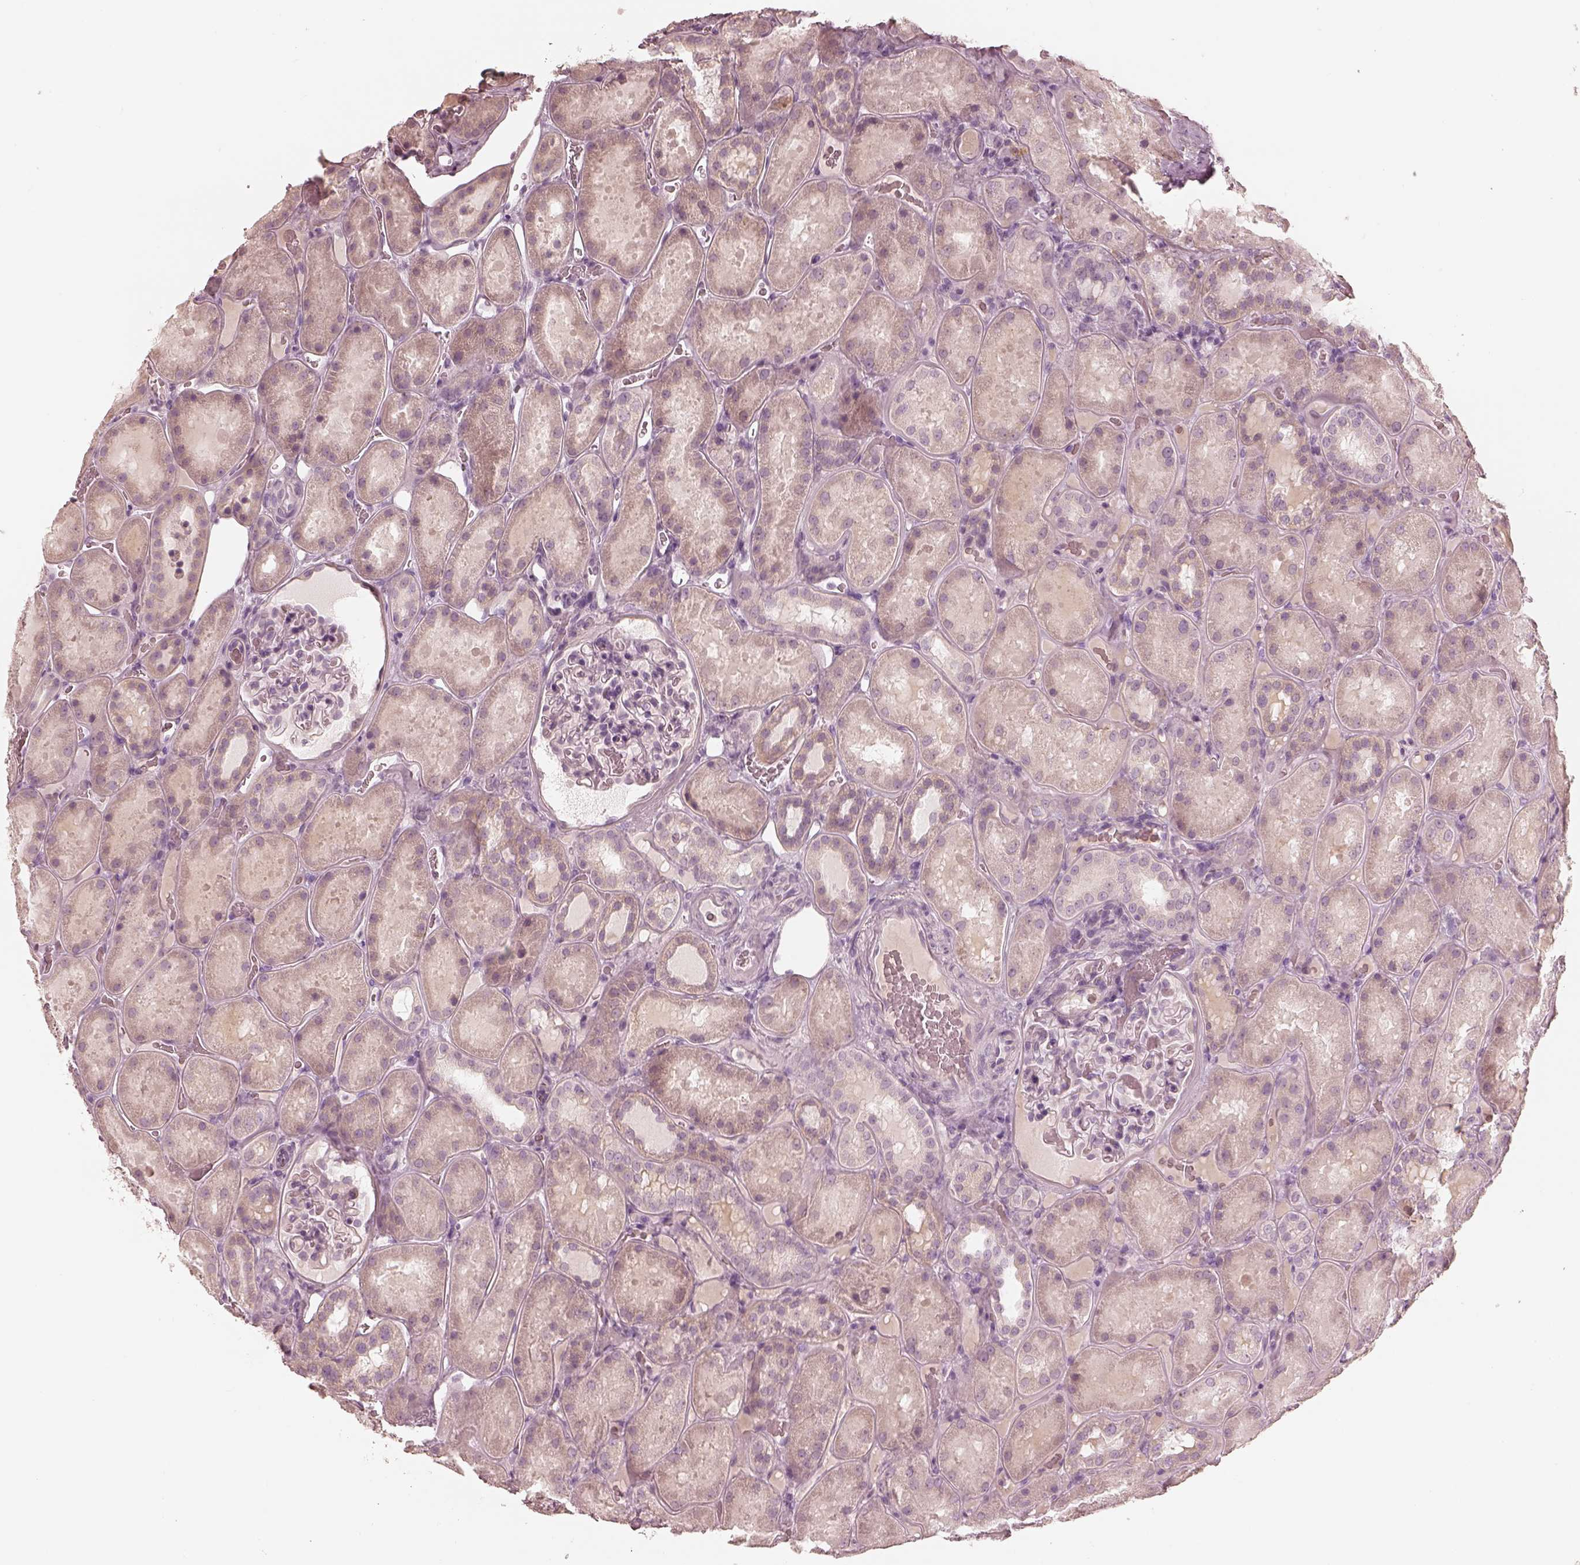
{"staining": {"intensity": "negative", "quantity": "none", "location": "none"}, "tissue": "kidney", "cell_type": "Cells in glomeruli", "image_type": "normal", "snomed": [{"axis": "morphology", "description": "Normal tissue, NOS"}, {"axis": "topography", "description": "Kidney"}], "caption": "This is an IHC image of benign kidney. There is no expression in cells in glomeruli.", "gene": "CALR3", "patient": {"sex": "male", "age": 73}}